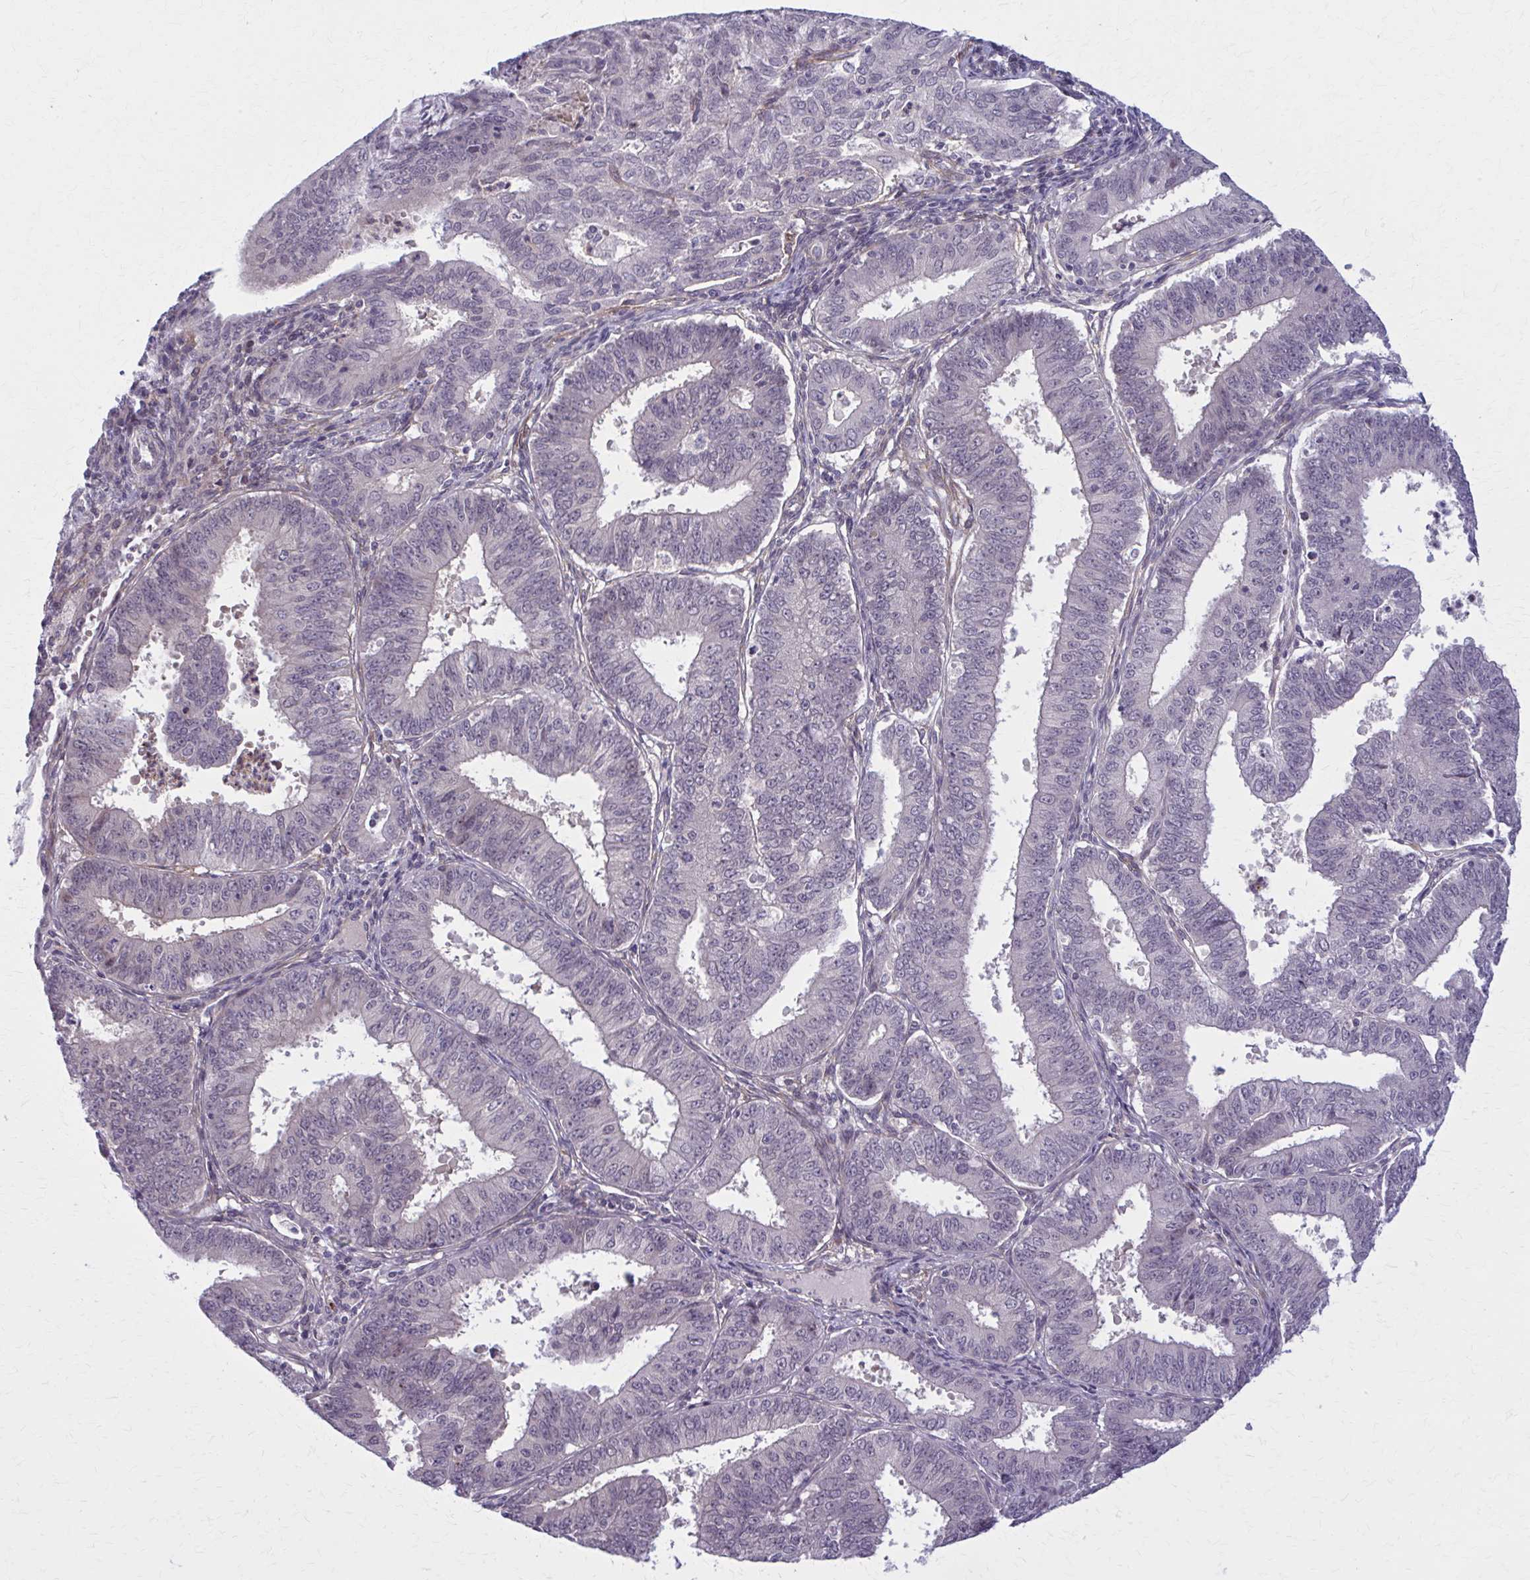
{"staining": {"intensity": "negative", "quantity": "none", "location": "none"}, "tissue": "endometrial cancer", "cell_type": "Tumor cells", "image_type": "cancer", "snomed": [{"axis": "morphology", "description": "Adenocarcinoma, NOS"}, {"axis": "topography", "description": "Endometrium"}], "caption": "Protein analysis of adenocarcinoma (endometrial) reveals no significant positivity in tumor cells.", "gene": "NUMBL", "patient": {"sex": "female", "age": 73}}